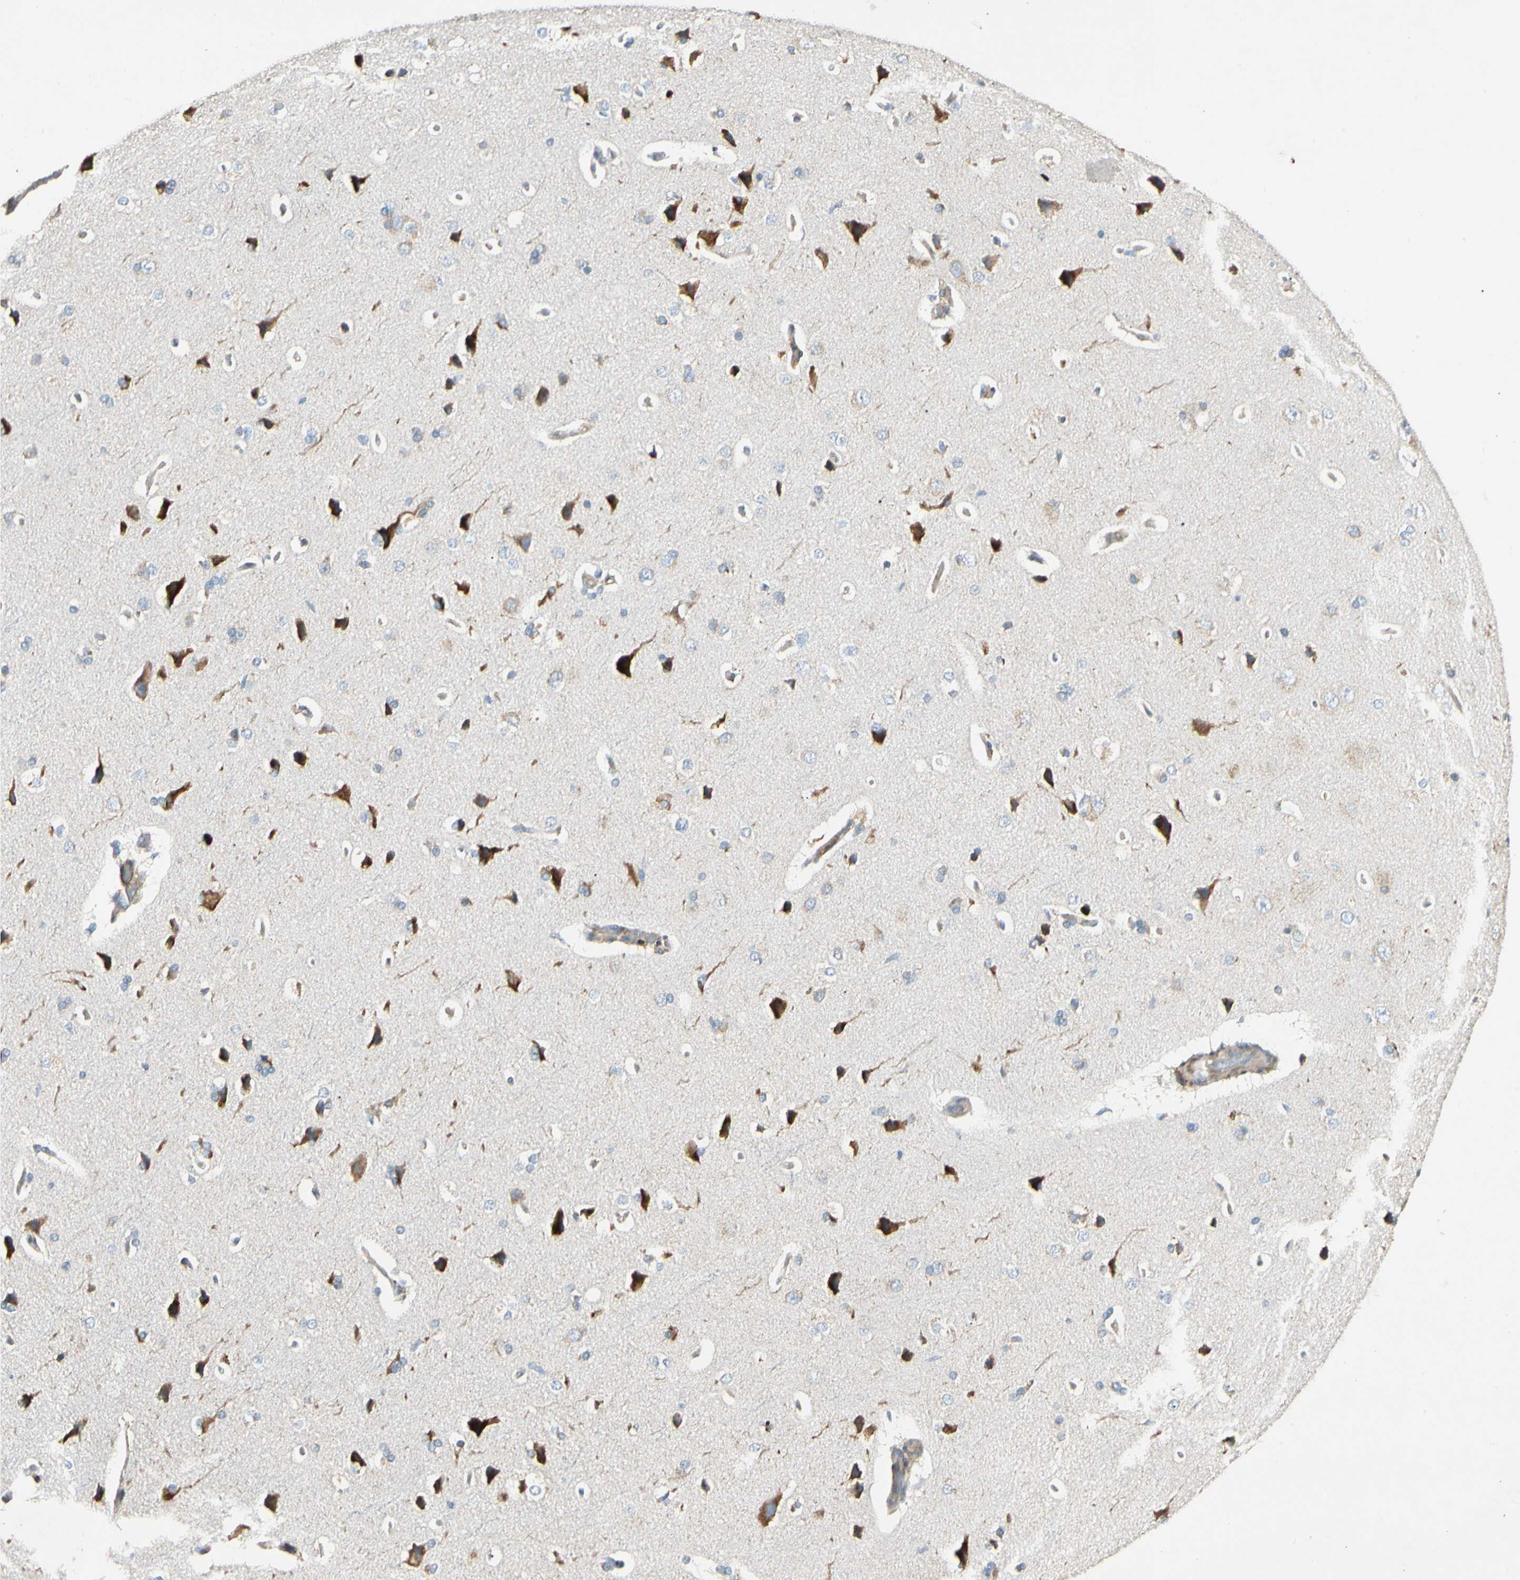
{"staining": {"intensity": "negative", "quantity": "none", "location": "none"}, "tissue": "cerebral cortex", "cell_type": "Endothelial cells", "image_type": "normal", "snomed": [{"axis": "morphology", "description": "Normal tissue, NOS"}, {"axis": "topography", "description": "Cerebral cortex"}], "caption": "Photomicrograph shows no significant protein expression in endothelial cells of benign cerebral cortex.", "gene": "MRPL9", "patient": {"sex": "male", "age": 62}}